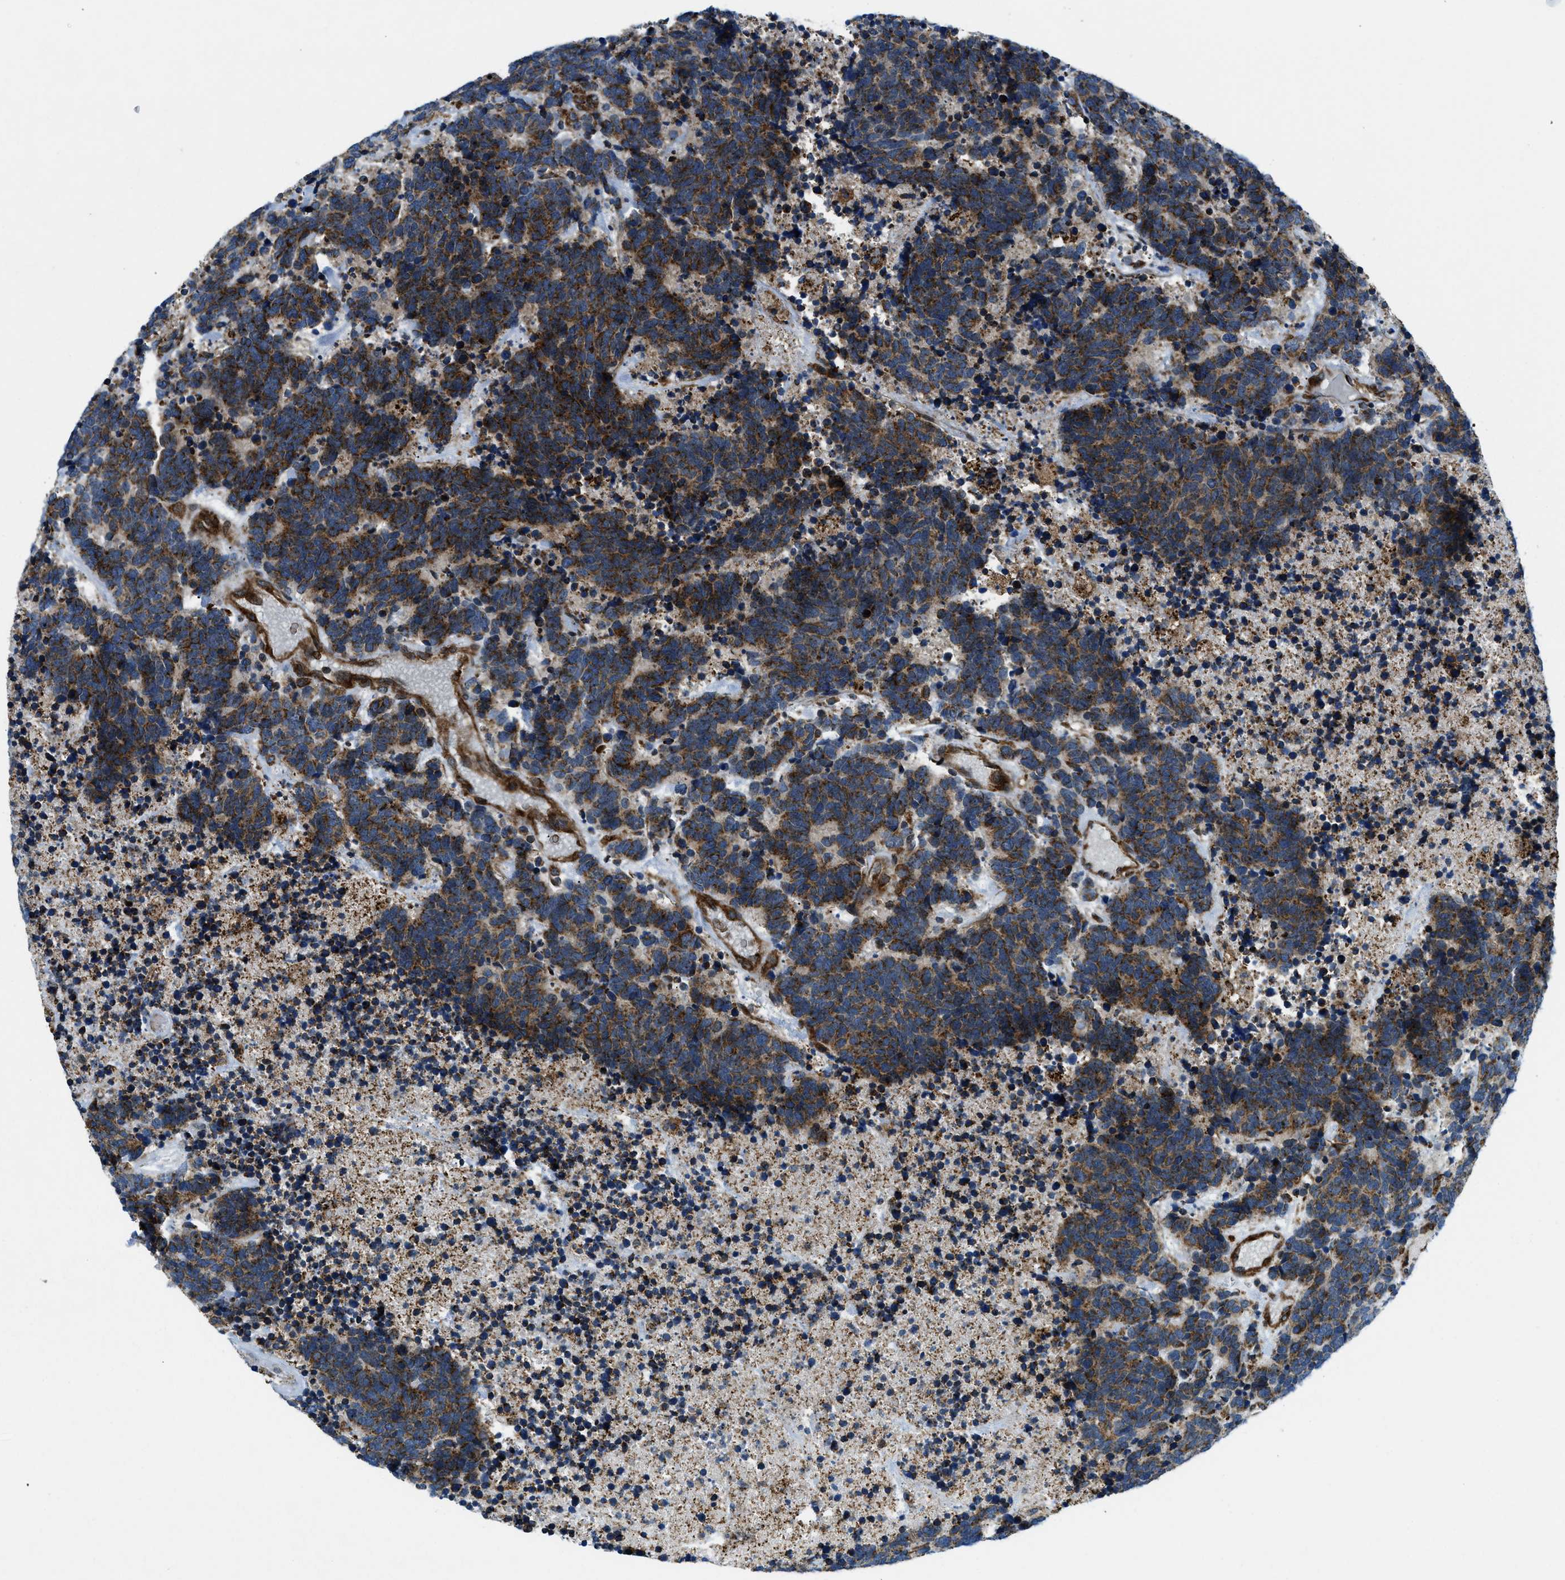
{"staining": {"intensity": "moderate", "quantity": ">75%", "location": "cytoplasmic/membranous"}, "tissue": "carcinoid", "cell_type": "Tumor cells", "image_type": "cancer", "snomed": [{"axis": "morphology", "description": "Carcinoma, NOS"}, {"axis": "morphology", "description": "Carcinoid, malignant, NOS"}, {"axis": "topography", "description": "Urinary bladder"}], "caption": "Immunohistochemistry (IHC) of malignant carcinoid shows medium levels of moderate cytoplasmic/membranous positivity in approximately >75% of tumor cells.", "gene": "CSPG4", "patient": {"sex": "male", "age": 57}}